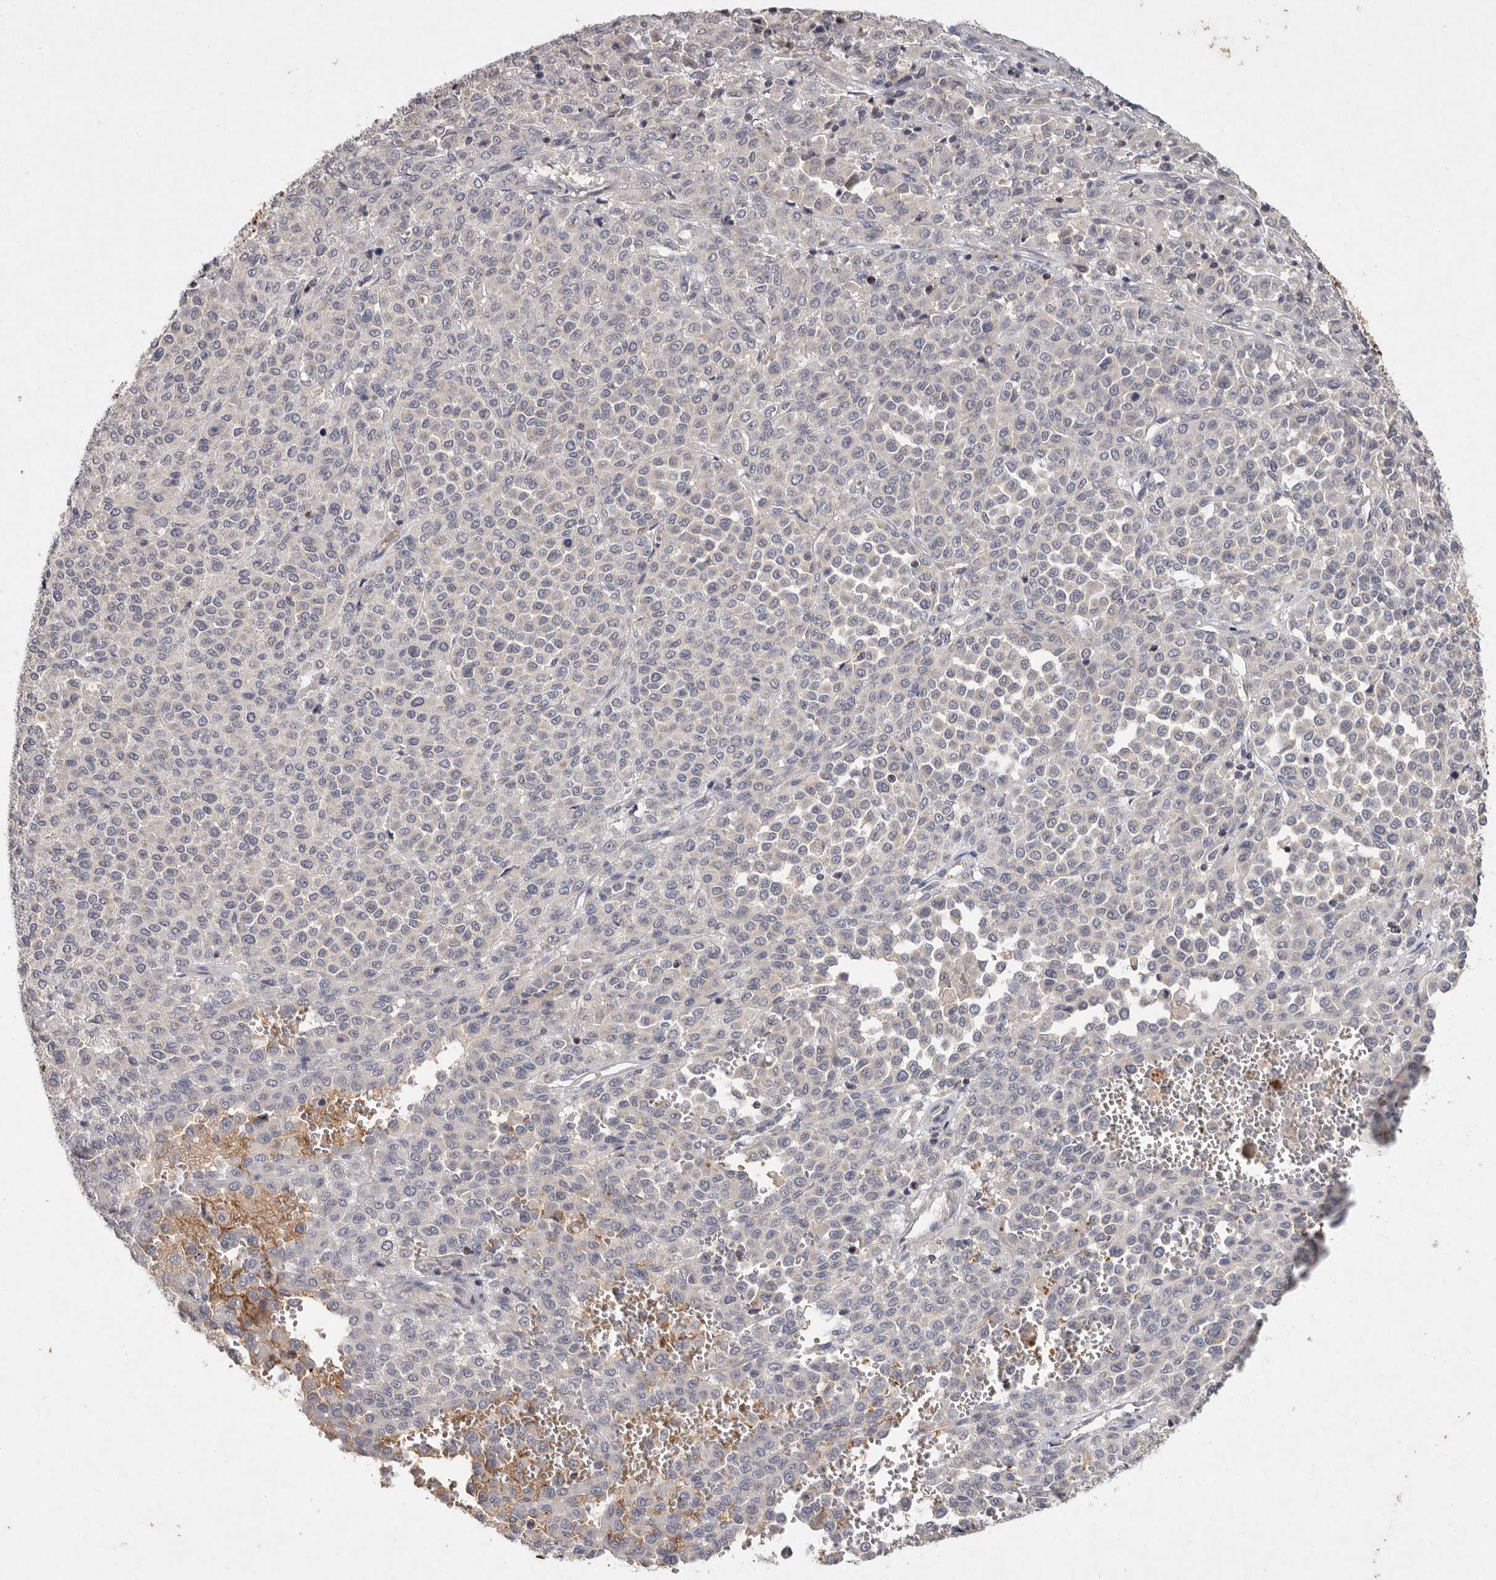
{"staining": {"intensity": "negative", "quantity": "none", "location": "none"}, "tissue": "melanoma", "cell_type": "Tumor cells", "image_type": "cancer", "snomed": [{"axis": "morphology", "description": "Malignant melanoma, Metastatic site"}, {"axis": "topography", "description": "Pancreas"}], "caption": "This photomicrograph is of malignant melanoma (metastatic site) stained with immunohistochemistry to label a protein in brown with the nuclei are counter-stained blue. There is no expression in tumor cells.", "gene": "TNFSF14", "patient": {"sex": "female", "age": 30}}